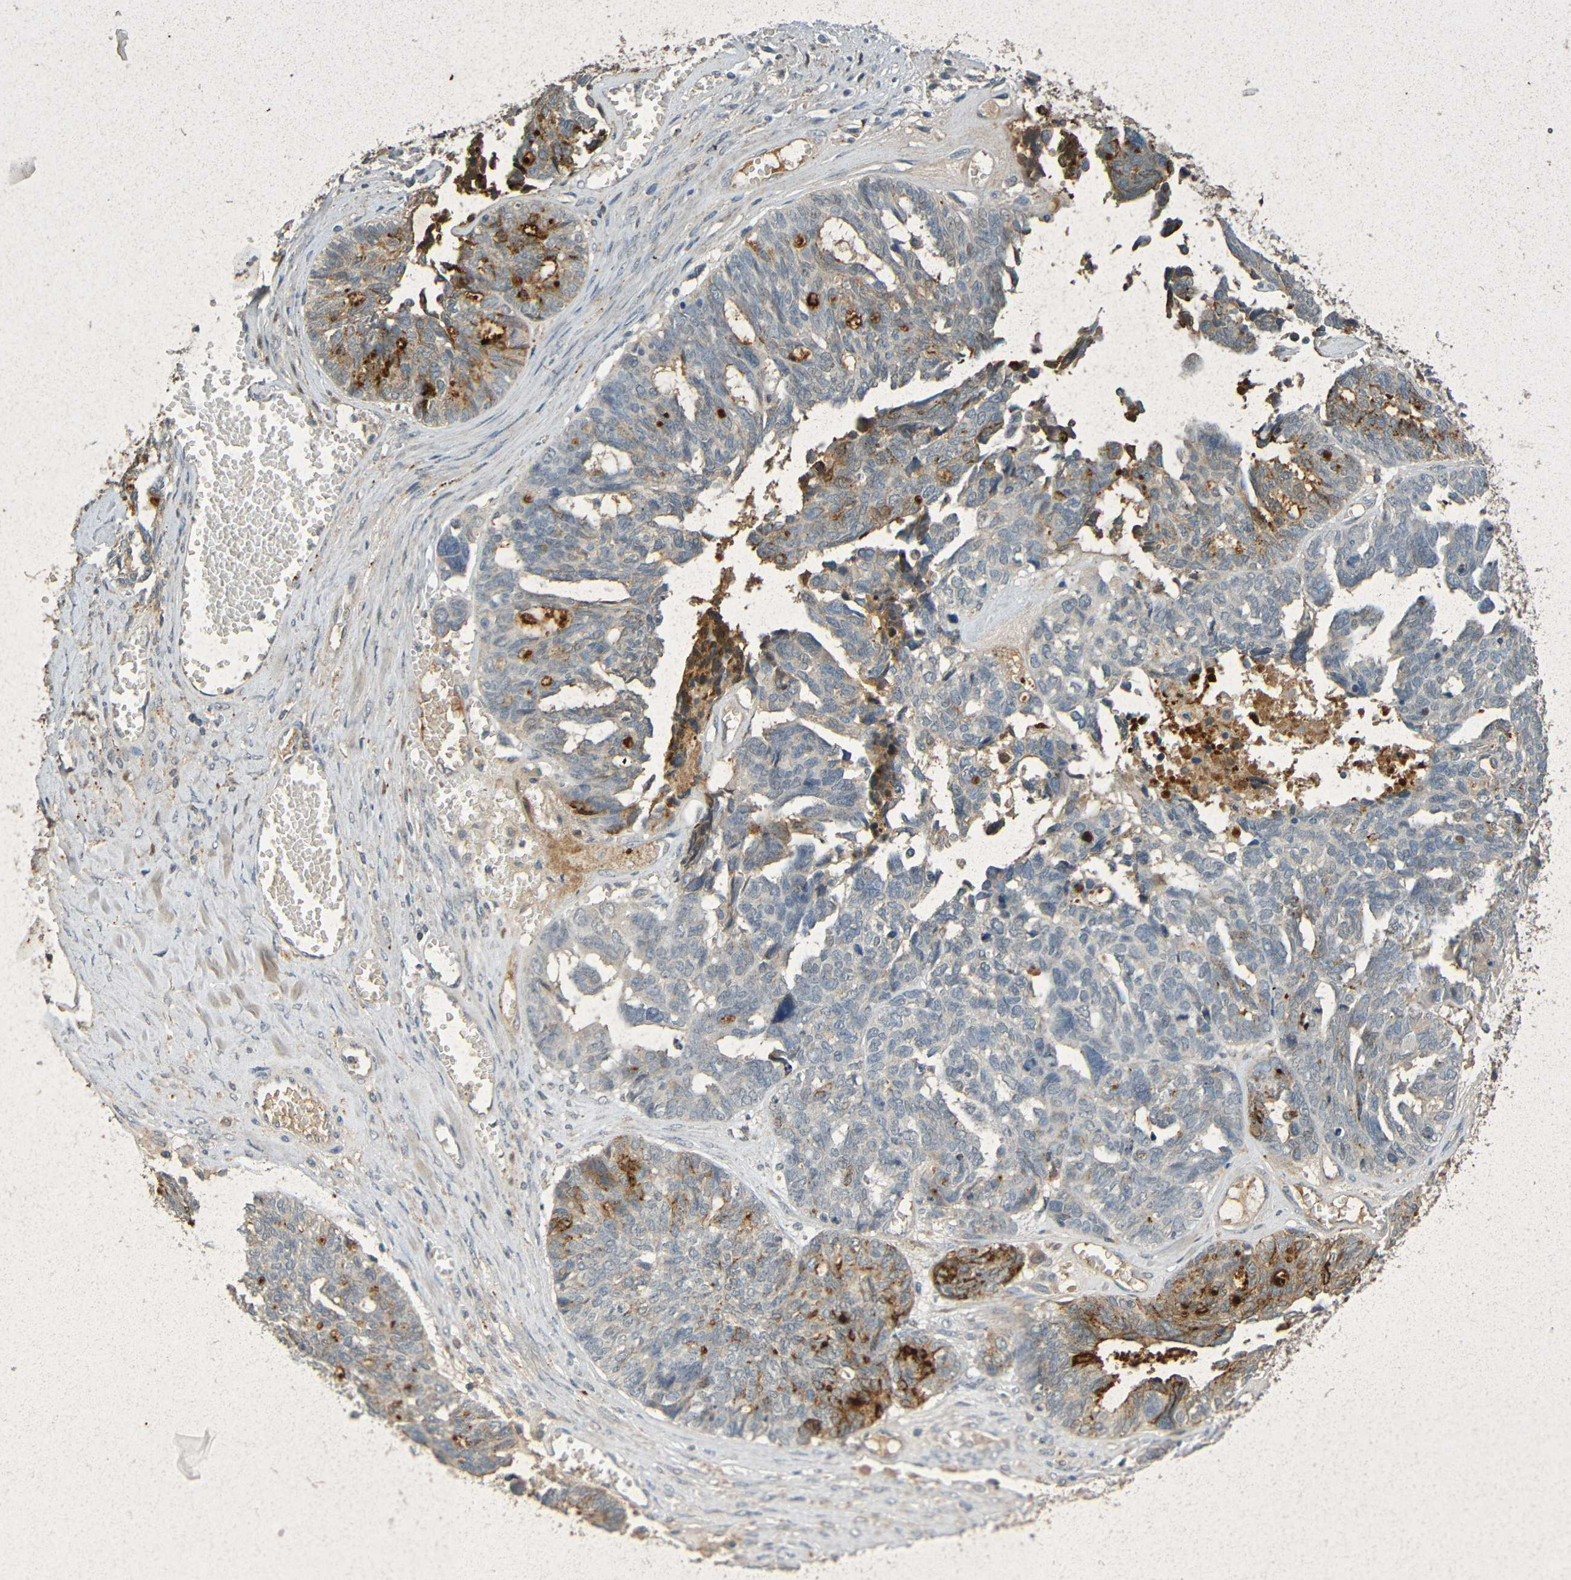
{"staining": {"intensity": "strong", "quantity": "<25%", "location": "cytoplasmic/membranous"}, "tissue": "ovarian cancer", "cell_type": "Tumor cells", "image_type": "cancer", "snomed": [{"axis": "morphology", "description": "Cystadenocarcinoma, serous, NOS"}, {"axis": "topography", "description": "Ovary"}], "caption": "Ovarian serous cystadenocarcinoma tissue demonstrates strong cytoplasmic/membranous expression in approximately <25% of tumor cells", "gene": "IL10", "patient": {"sex": "female", "age": 79}}